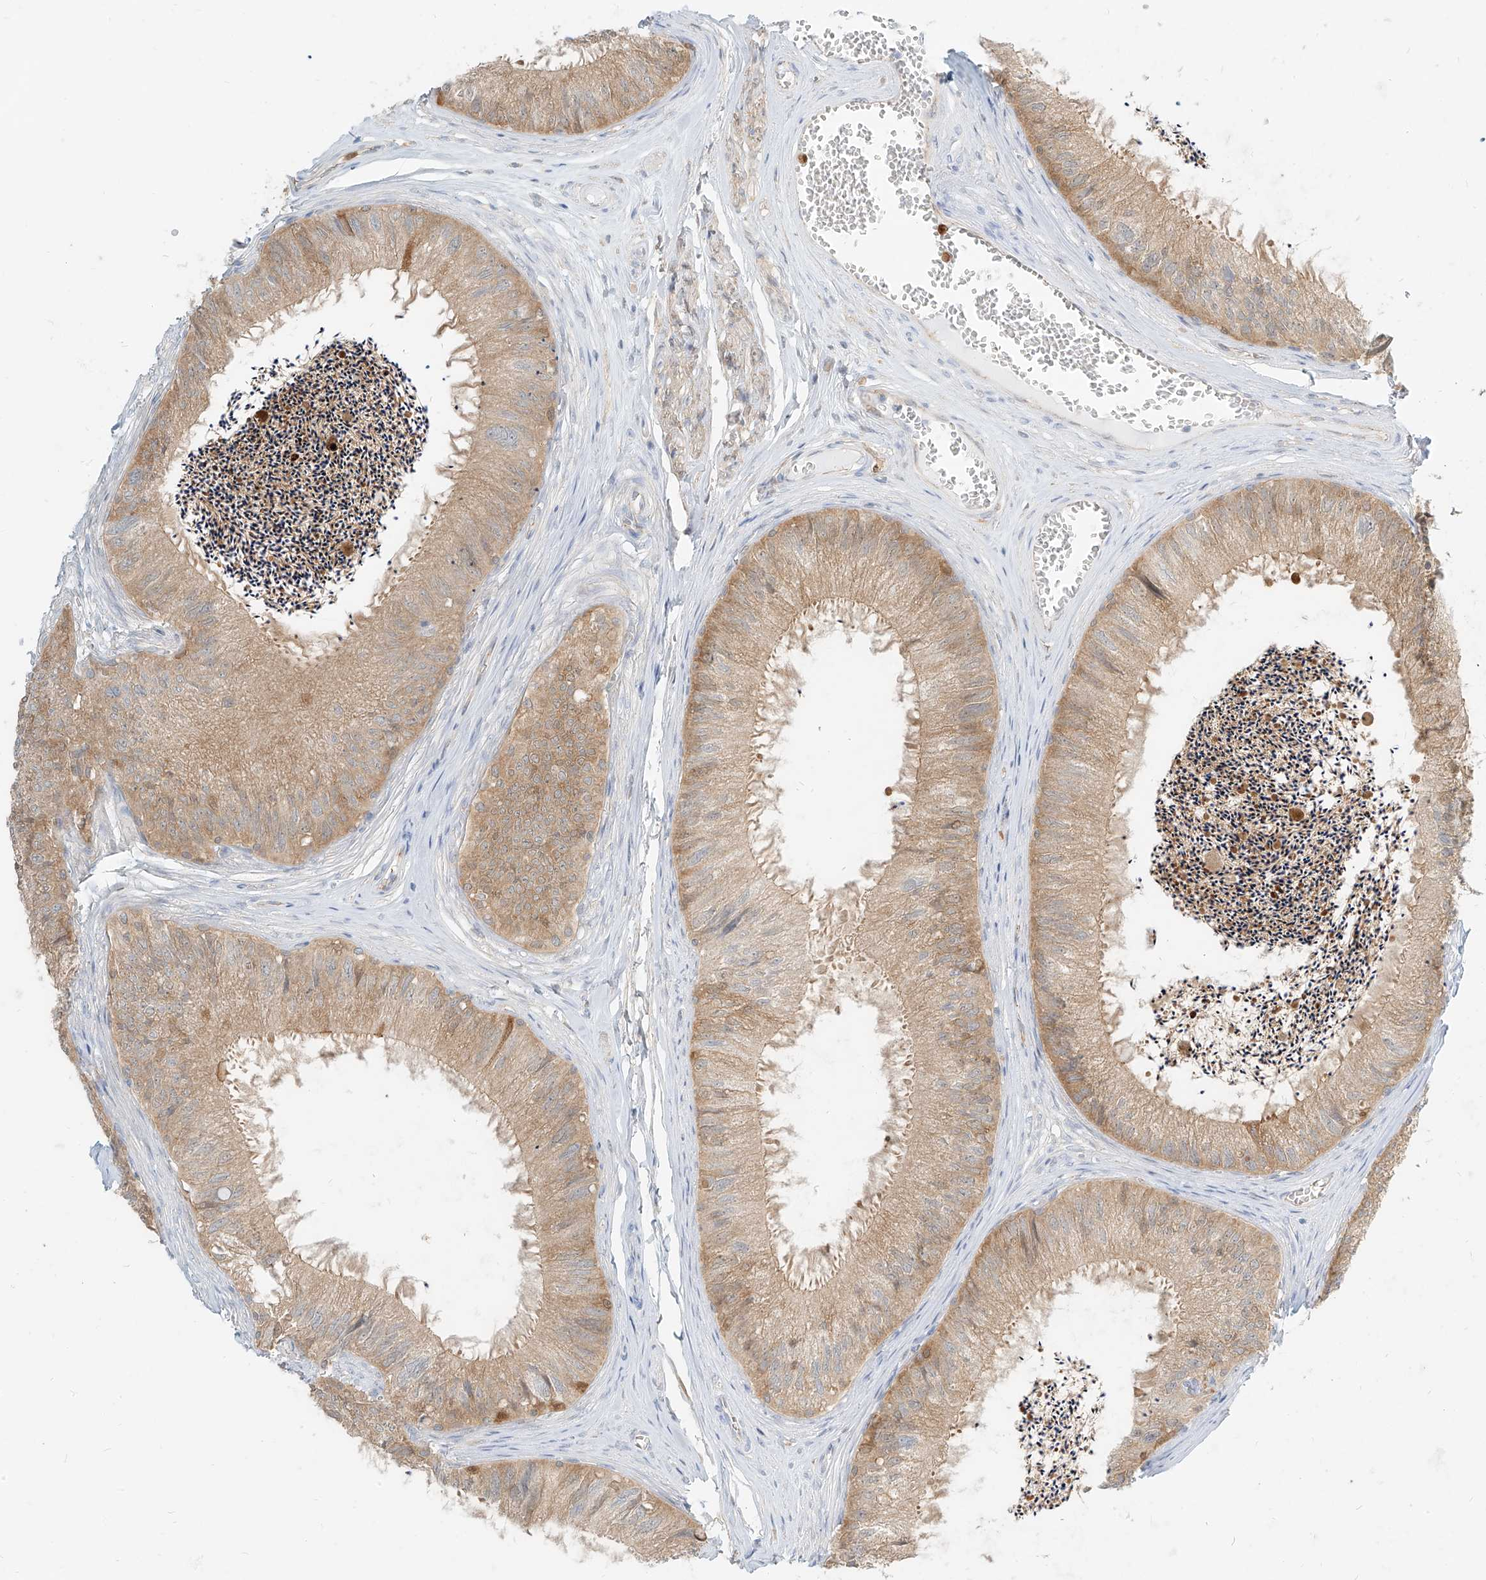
{"staining": {"intensity": "moderate", "quantity": ">75%", "location": "cytoplasmic/membranous"}, "tissue": "epididymis", "cell_type": "Glandular cells", "image_type": "normal", "snomed": [{"axis": "morphology", "description": "Normal tissue, NOS"}, {"axis": "topography", "description": "Epididymis"}], "caption": "A brown stain shows moderate cytoplasmic/membranous expression of a protein in glandular cells of benign epididymis.", "gene": "PGD", "patient": {"sex": "male", "age": 79}}